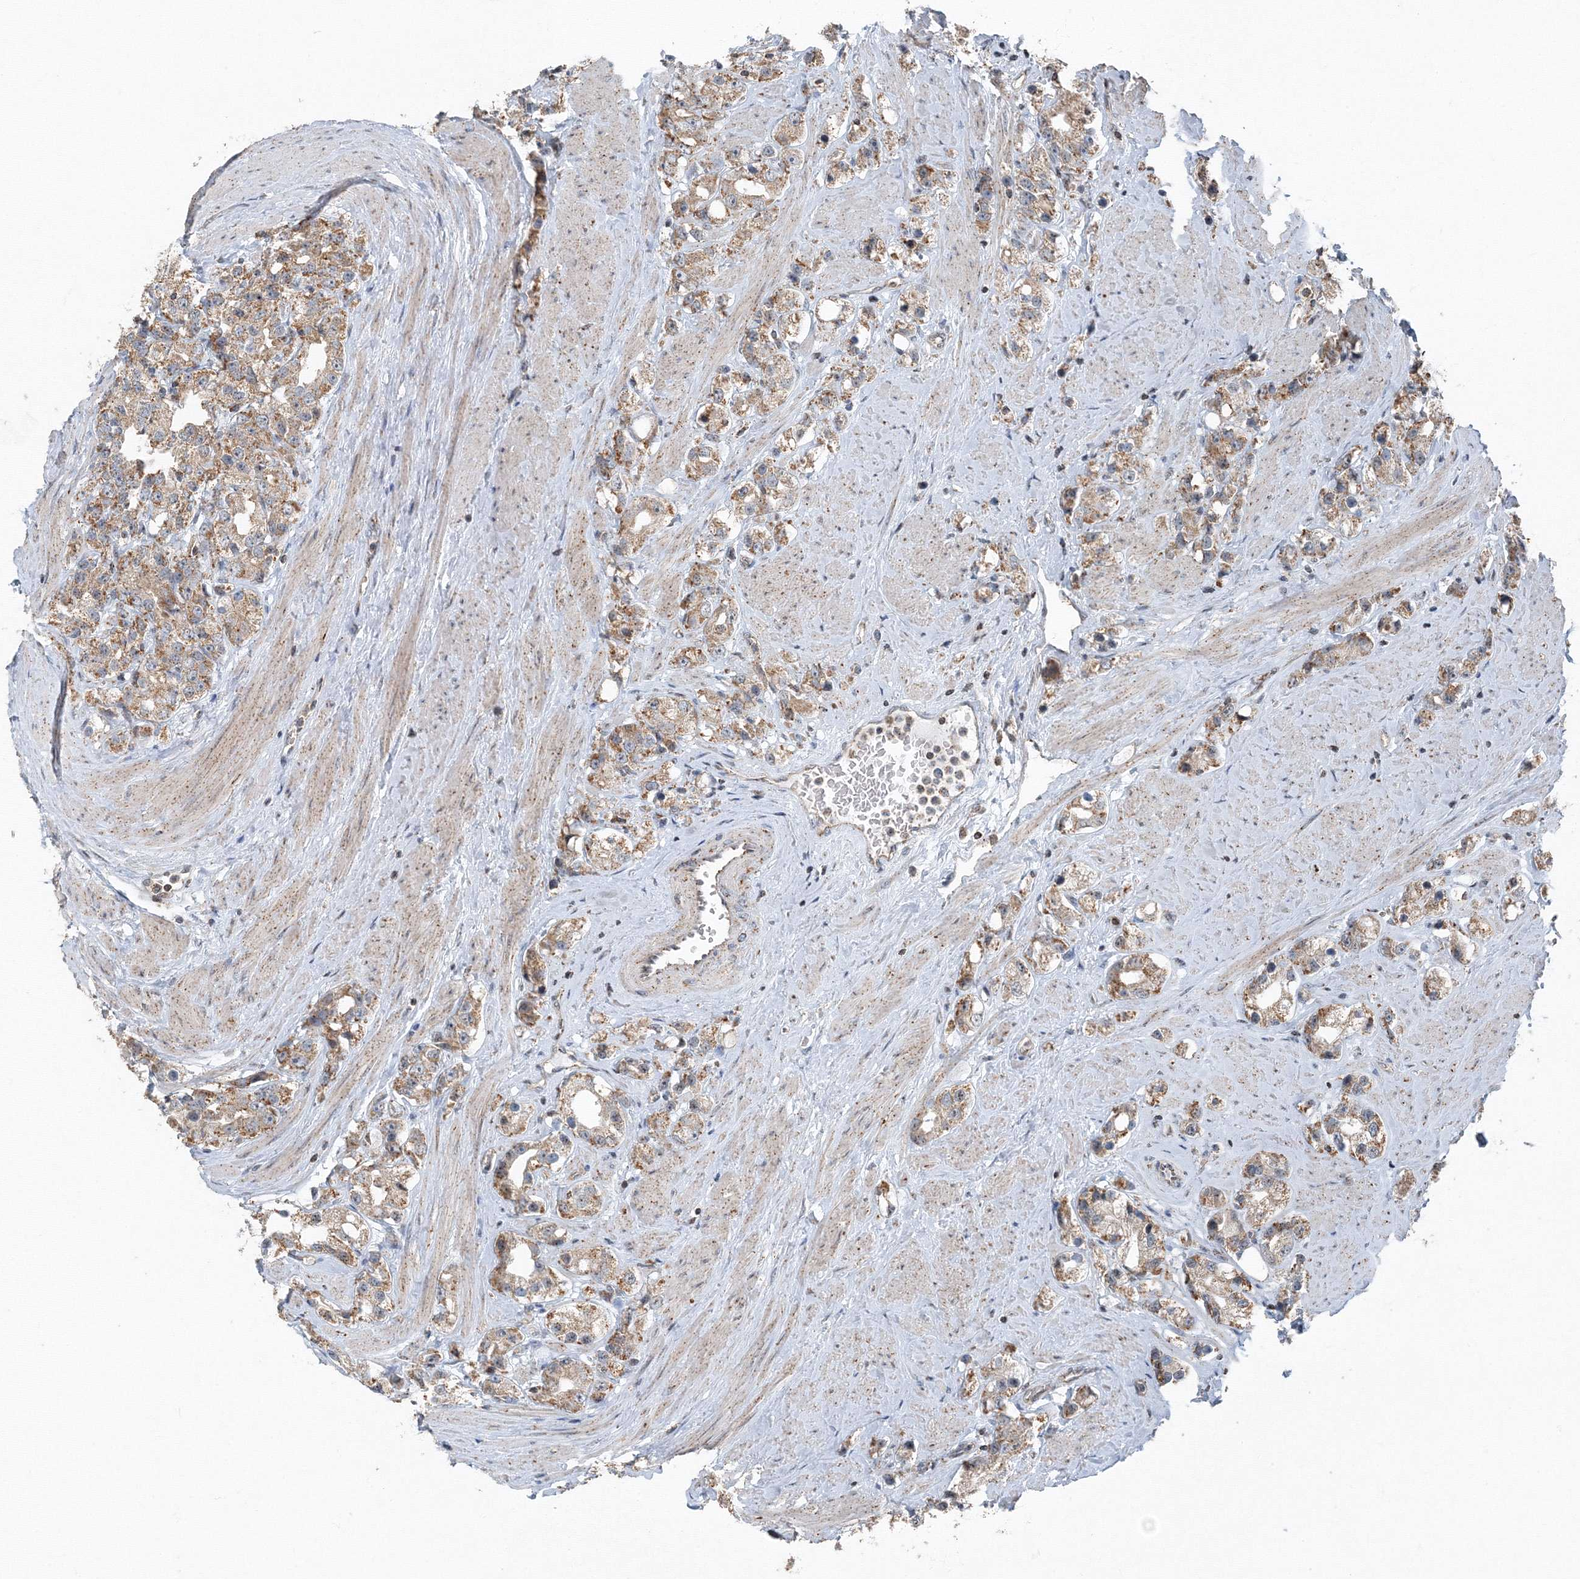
{"staining": {"intensity": "moderate", "quantity": ">75%", "location": "cytoplasmic/membranous"}, "tissue": "prostate cancer", "cell_type": "Tumor cells", "image_type": "cancer", "snomed": [{"axis": "morphology", "description": "Adenocarcinoma, NOS"}, {"axis": "topography", "description": "Prostate"}], "caption": "There is medium levels of moderate cytoplasmic/membranous positivity in tumor cells of prostate cancer (adenocarcinoma), as demonstrated by immunohistochemical staining (brown color).", "gene": "AASDH", "patient": {"sex": "male", "age": 79}}